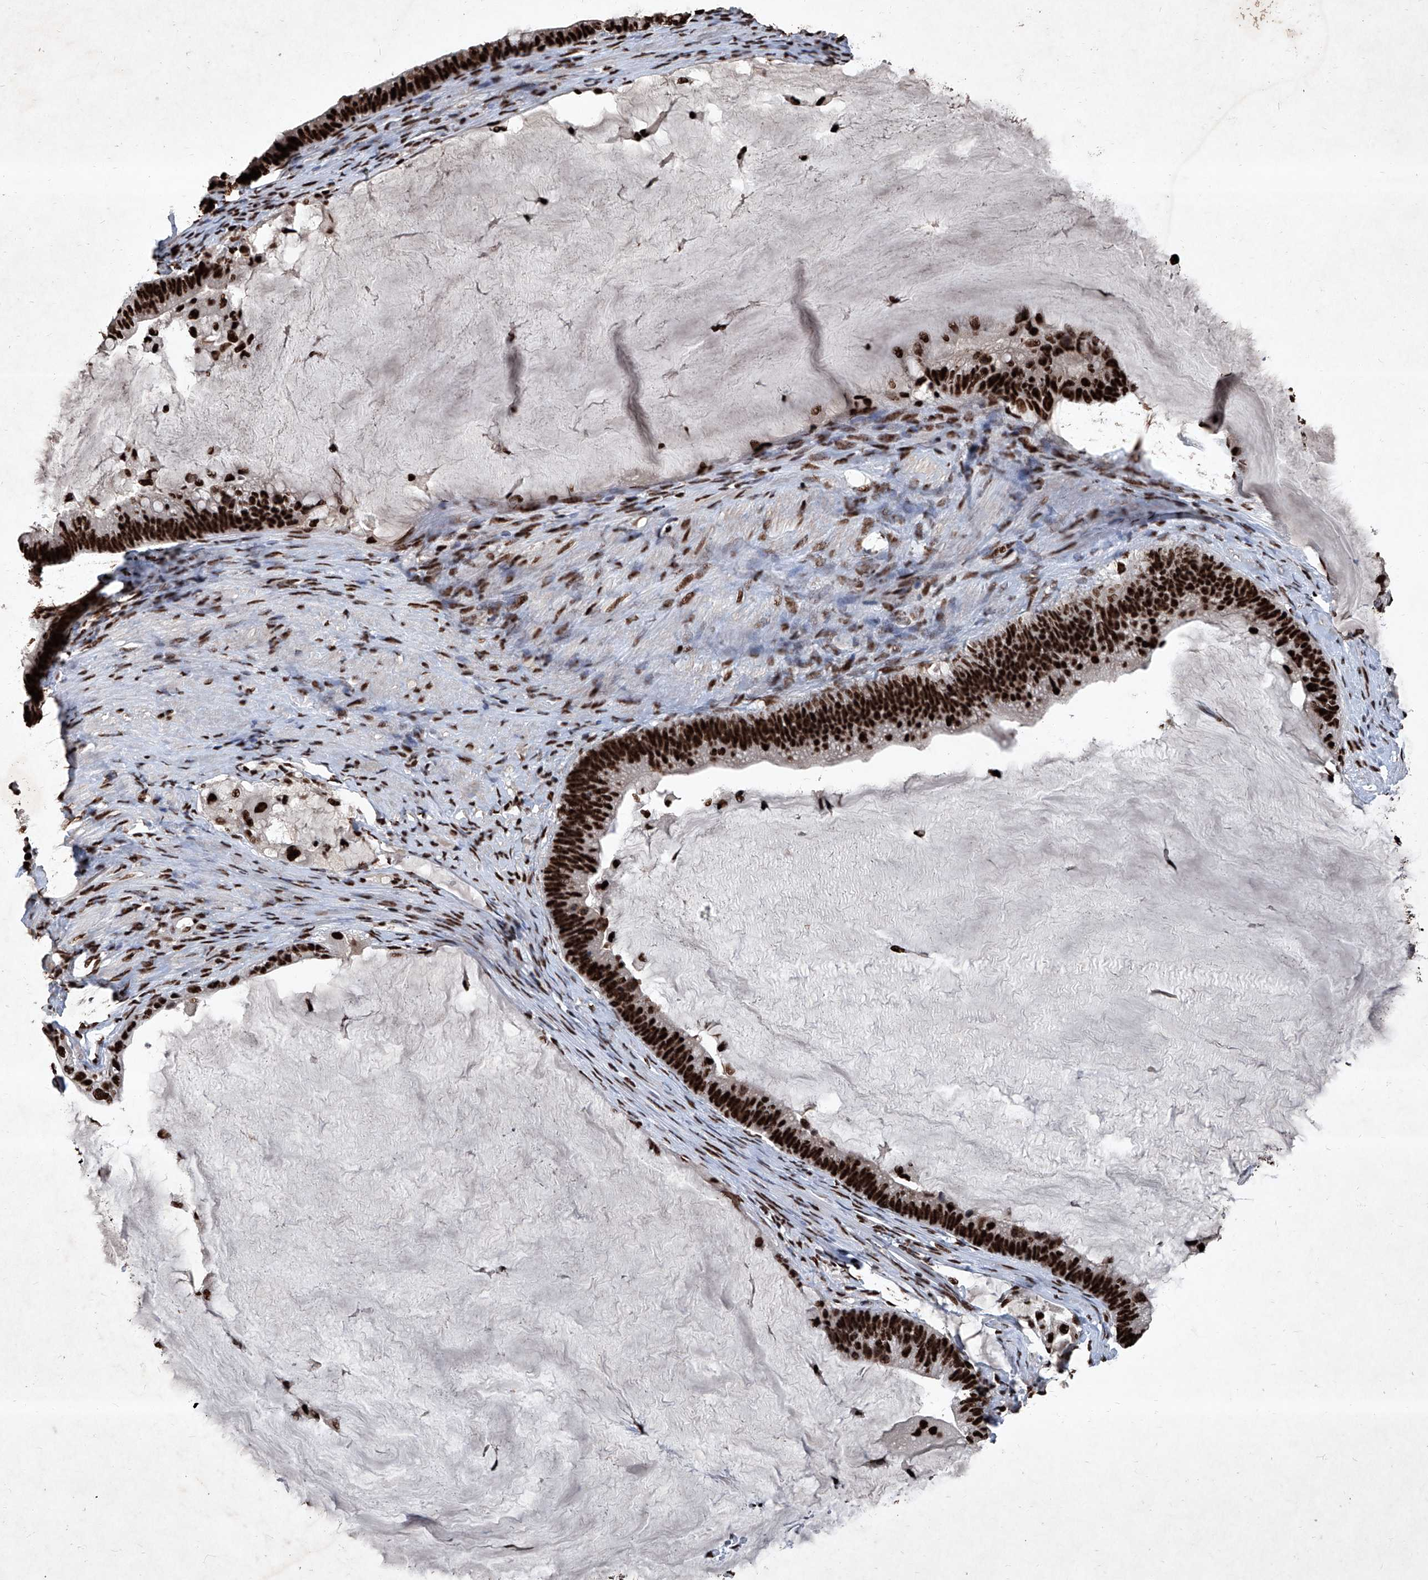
{"staining": {"intensity": "strong", "quantity": ">75%", "location": "nuclear"}, "tissue": "ovarian cancer", "cell_type": "Tumor cells", "image_type": "cancer", "snomed": [{"axis": "morphology", "description": "Cystadenocarcinoma, mucinous, NOS"}, {"axis": "topography", "description": "Ovary"}], "caption": "IHC image of neoplastic tissue: human mucinous cystadenocarcinoma (ovarian) stained using IHC reveals high levels of strong protein expression localized specifically in the nuclear of tumor cells, appearing as a nuclear brown color.", "gene": "DDX39B", "patient": {"sex": "female", "age": 61}}